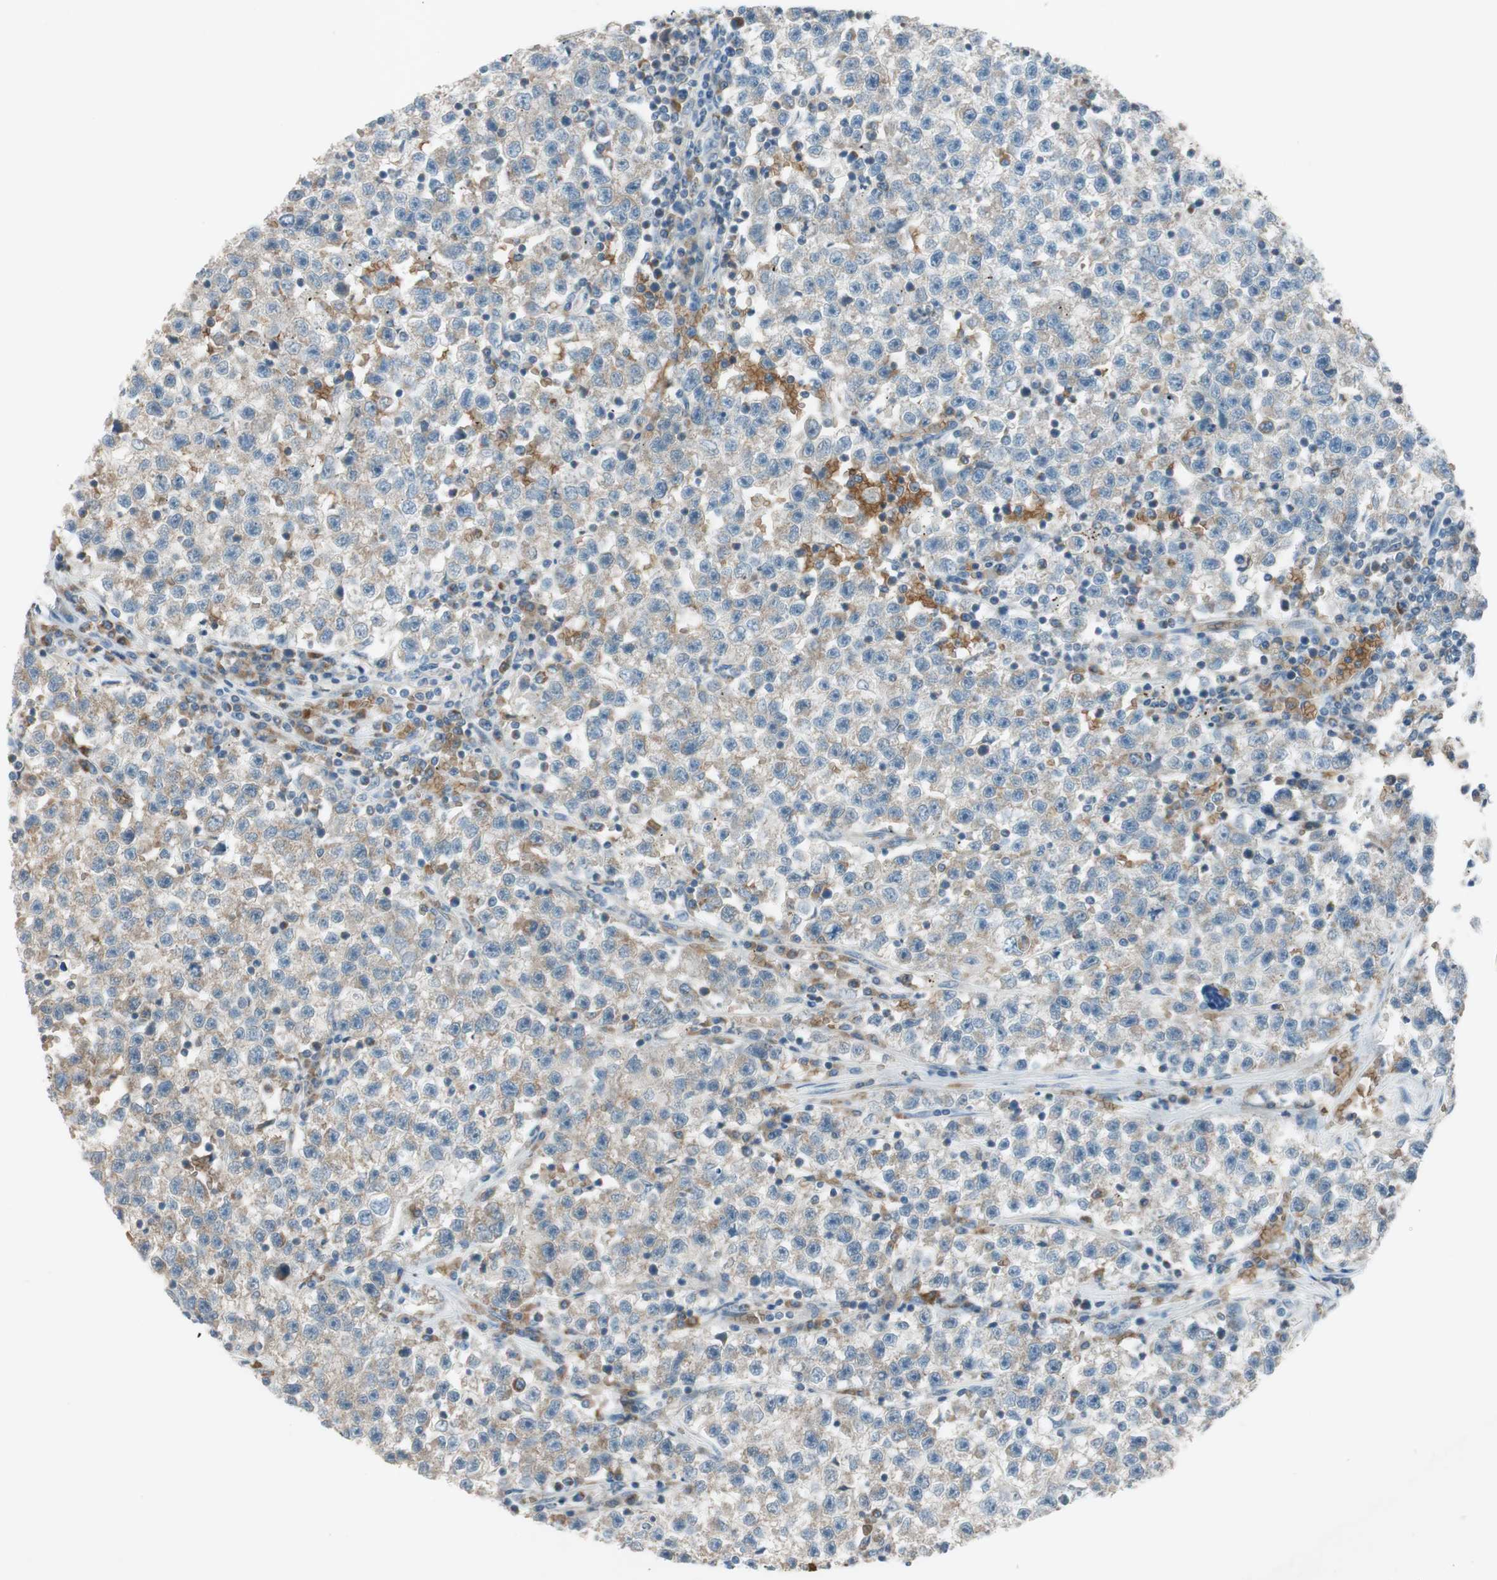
{"staining": {"intensity": "weak", "quantity": ">75%", "location": "cytoplasmic/membranous"}, "tissue": "testis cancer", "cell_type": "Tumor cells", "image_type": "cancer", "snomed": [{"axis": "morphology", "description": "Seminoma, NOS"}, {"axis": "topography", "description": "Testis"}], "caption": "IHC of seminoma (testis) exhibits low levels of weak cytoplasmic/membranous staining in about >75% of tumor cells.", "gene": "GYPC", "patient": {"sex": "male", "age": 22}}